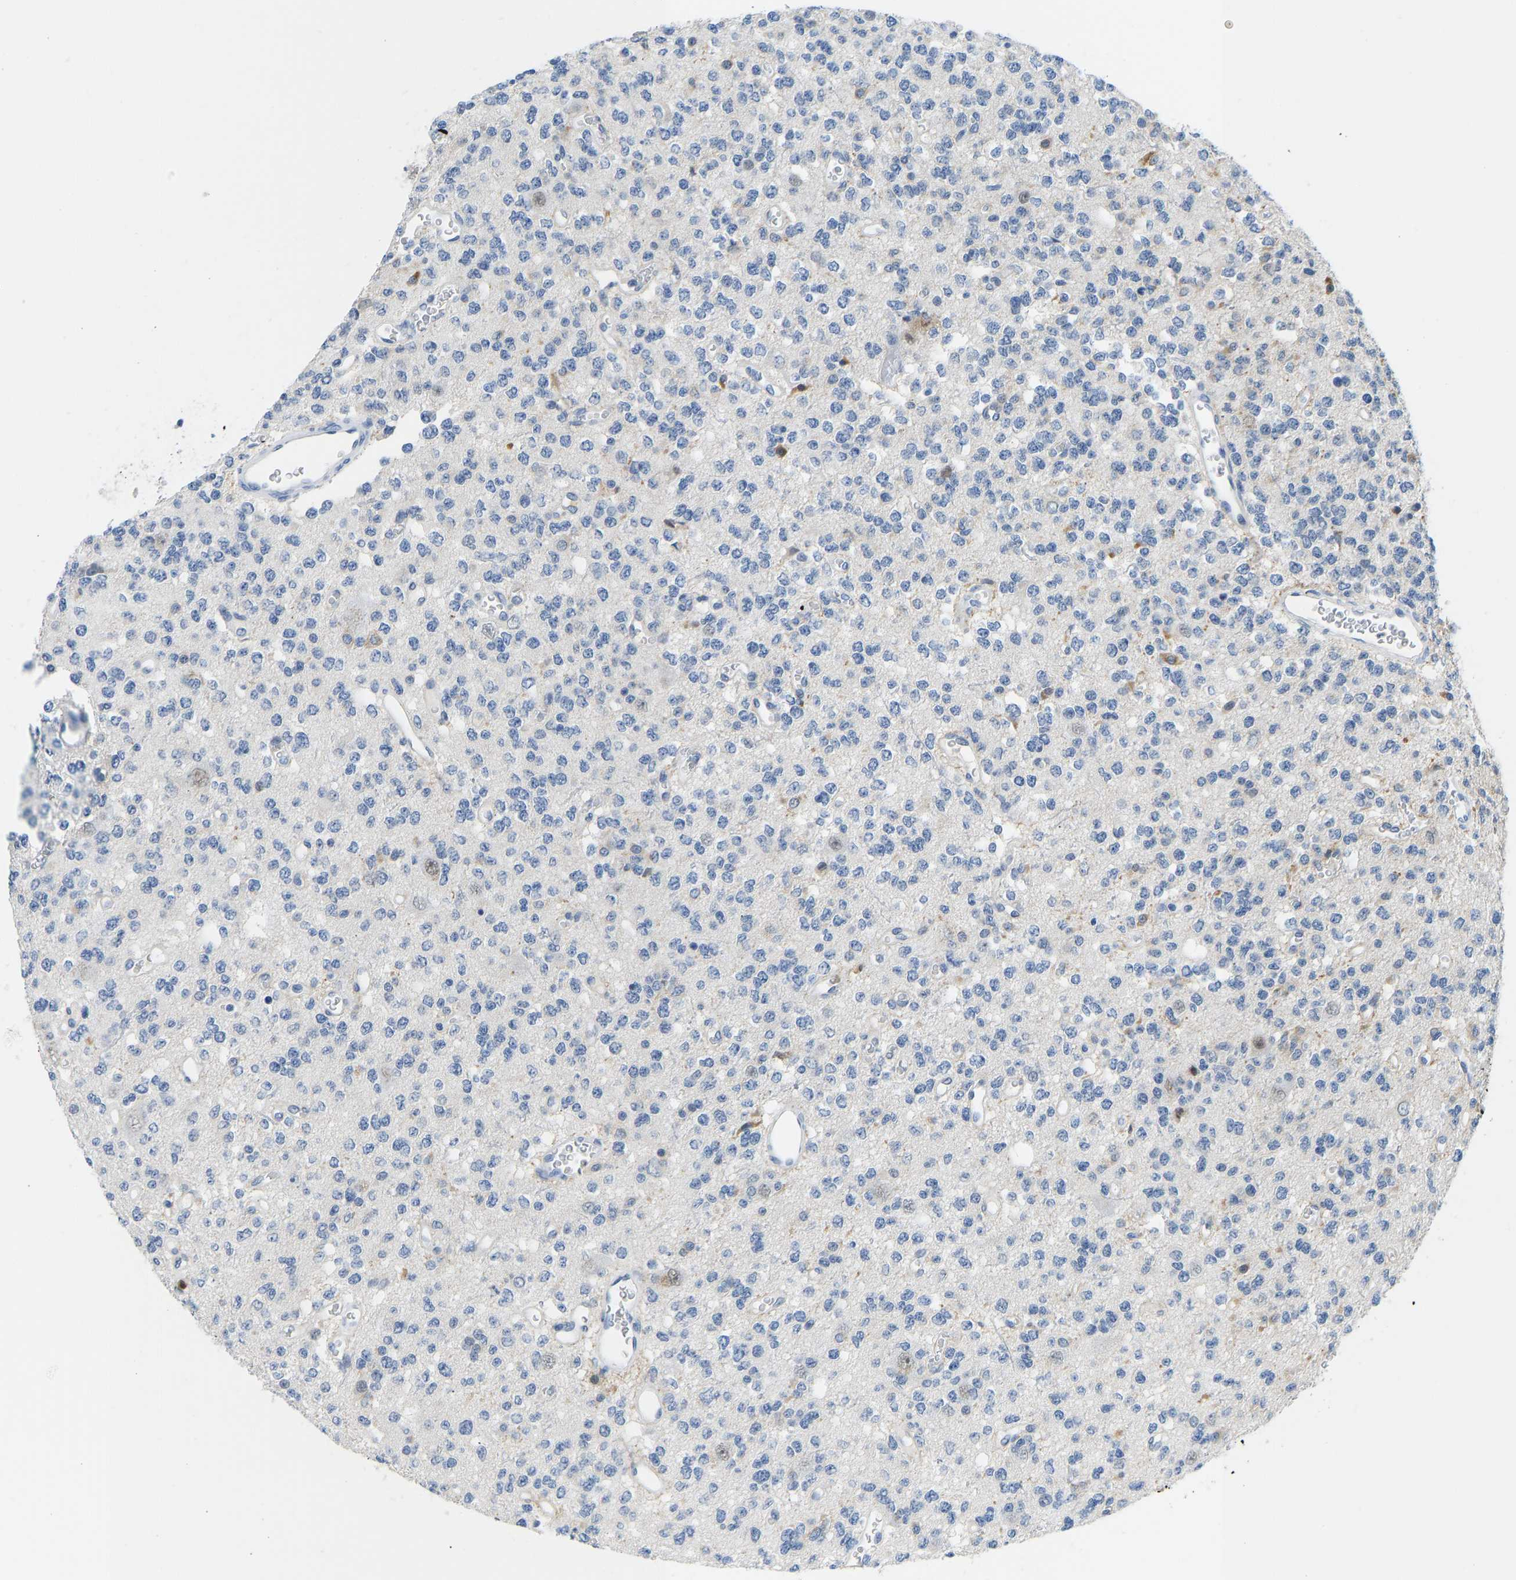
{"staining": {"intensity": "negative", "quantity": "none", "location": "none"}, "tissue": "glioma", "cell_type": "Tumor cells", "image_type": "cancer", "snomed": [{"axis": "morphology", "description": "Glioma, malignant, Low grade"}, {"axis": "topography", "description": "Brain"}], "caption": "DAB immunohistochemical staining of glioma displays no significant expression in tumor cells.", "gene": "TXNDC2", "patient": {"sex": "male", "age": 38}}